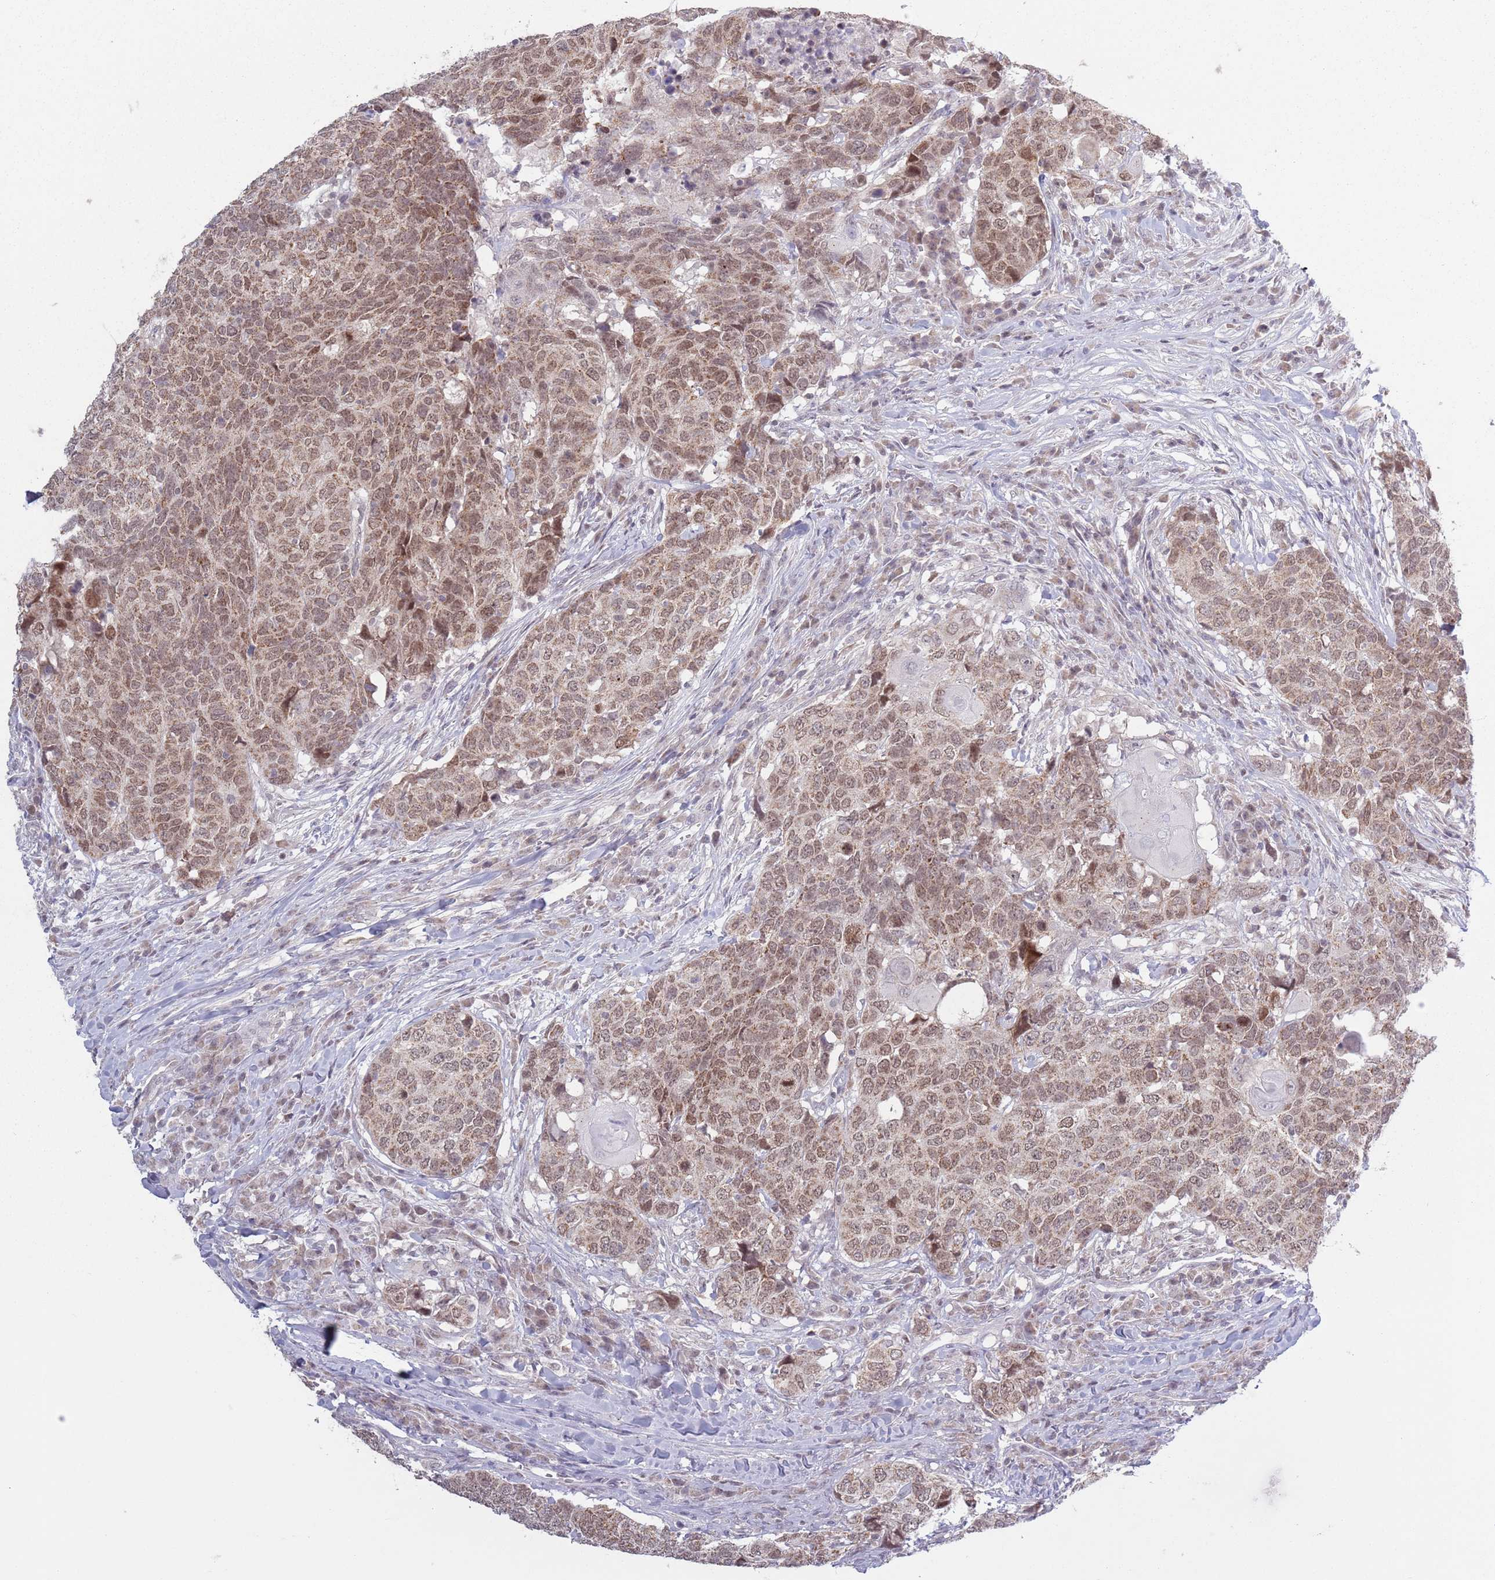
{"staining": {"intensity": "moderate", "quantity": ">75%", "location": "cytoplasmic/membranous,nuclear"}, "tissue": "head and neck cancer", "cell_type": "Tumor cells", "image_type": "cancer", "snomed": [{"axis": "morphology", "description": "Normal tissue, NOS"}, {"axis": "morphology", "description": "Squamous cell carcinoma, NOS"}, {"axis": "topography", "description": "Skeletal muscle"}, {"axis": "topography", "description": "Vascular tissue"}, {"axis": "topography", "description": "Peripheral nerve tissue"}, {"axis": "topography", "description": "Head-Neck"}], "caption": "Head and neck squamous cell carcinoma stained with a brown dye reveals moderate cytoplasmic/membranous and nuclear positive positivity in about >75% of tumor cells.", "gene": "MRPL34", "patient": {"sex": "male", "age": 66}}